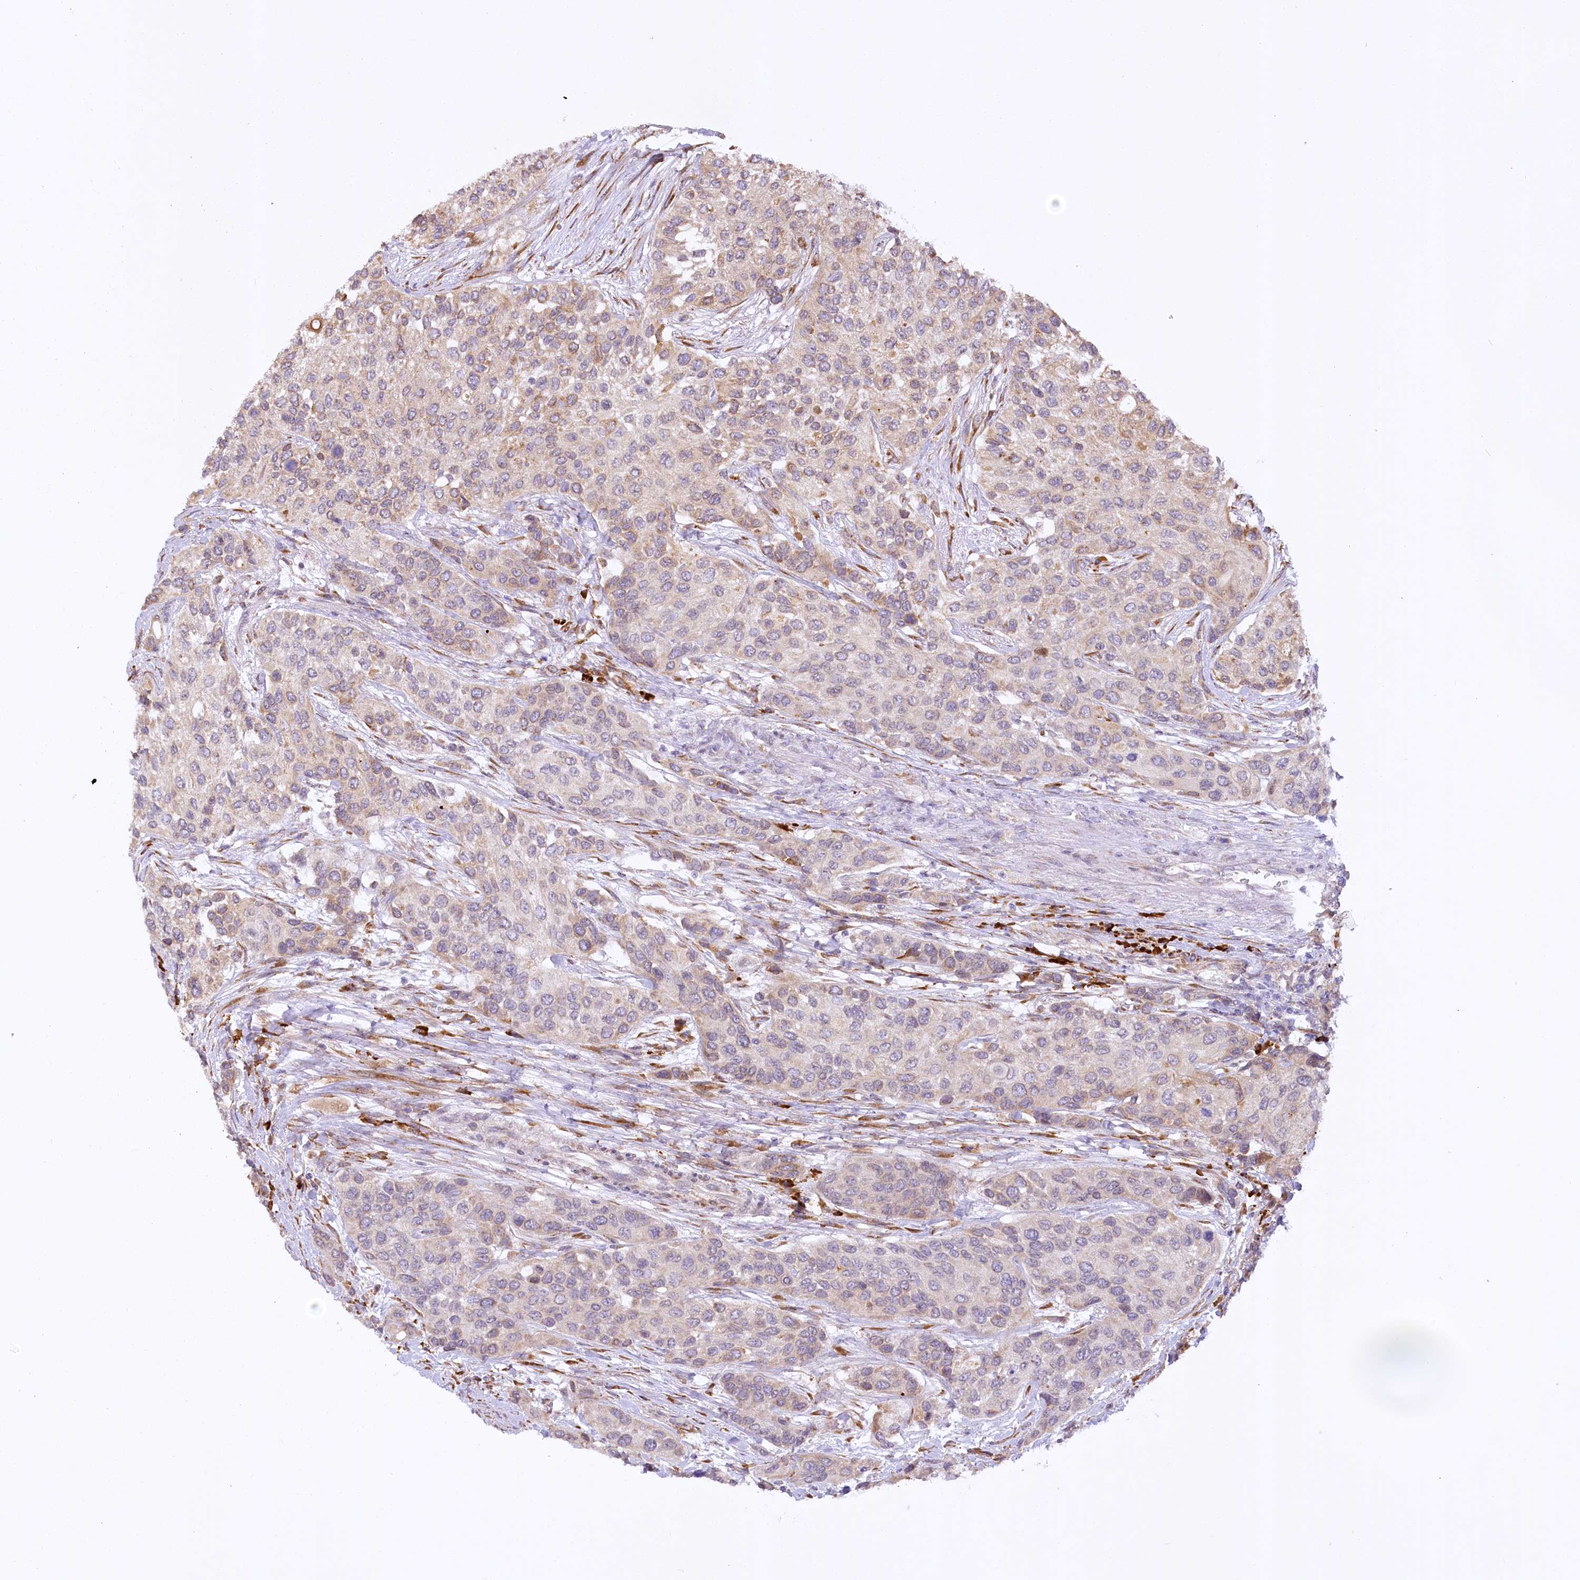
{"staining": {"intensity": "weak", "quantity": "25%-75%", "location": "cytoplasmic/membranous"}, "tissue": "urothelial cancer", "cell_type": "Tumor cells", "image_type": "cancer", "snomed": [{"axis": "morphology", "description": "Normal tissue, NOS"}, {"axis": "morphology", "description": "Urothelial carcinoma, High grade"}, {"axis": "topography", "description": "Vascular tissue"}, {"axis": "topography", "description": "Urinary bladder"}], "caption": "This micrograph shows immunohistochemistry staining of urothelial carcinoma (high-grade), with low weak cytoplasmic/membranous staining in approximately 25%-75% of tumor cells.", "gene": "NCKAP5", "patient": {"sex": "female", "age": 56}}